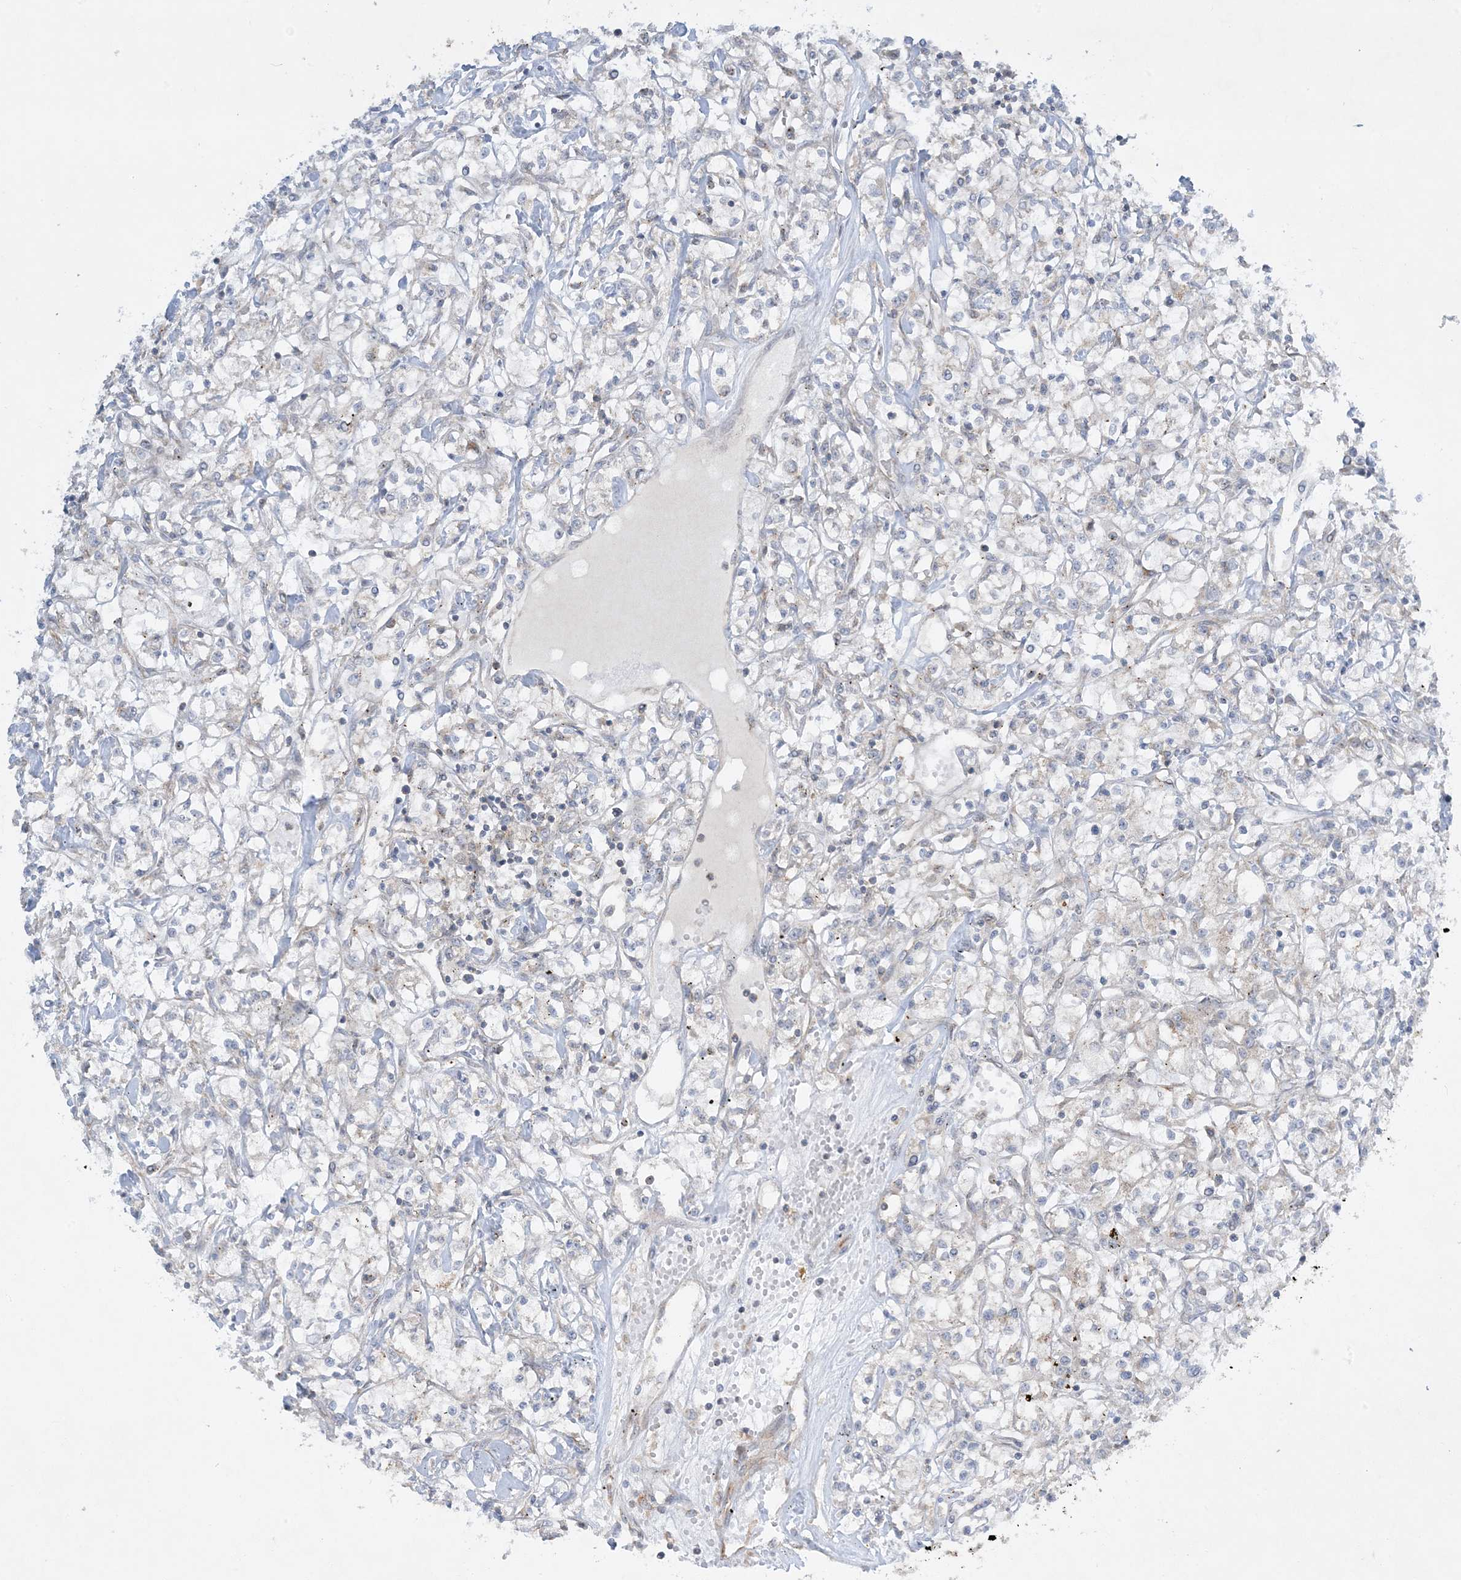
{"staining": {"intensity": "negative", "quantity": "none", "location": "none"}, "tissue": "renal cancer", "cell_type": "Tumor cells", "image_type": "cancer", "snomed": [{"axis": "morphology", "description": "Adenocarcinoma, NOS"}, {"axis": "topography", "description": "Kidney"}], "caption": "Immunohistochemical staining of human renal cancer reveals no significant positivity in tumor cells. The staining is performed using DAB brown chromogen with nuclei counter-stained in using hematoxylin.", "gene": "RPP40", "patient": {"sex": "female", "age": 59}}